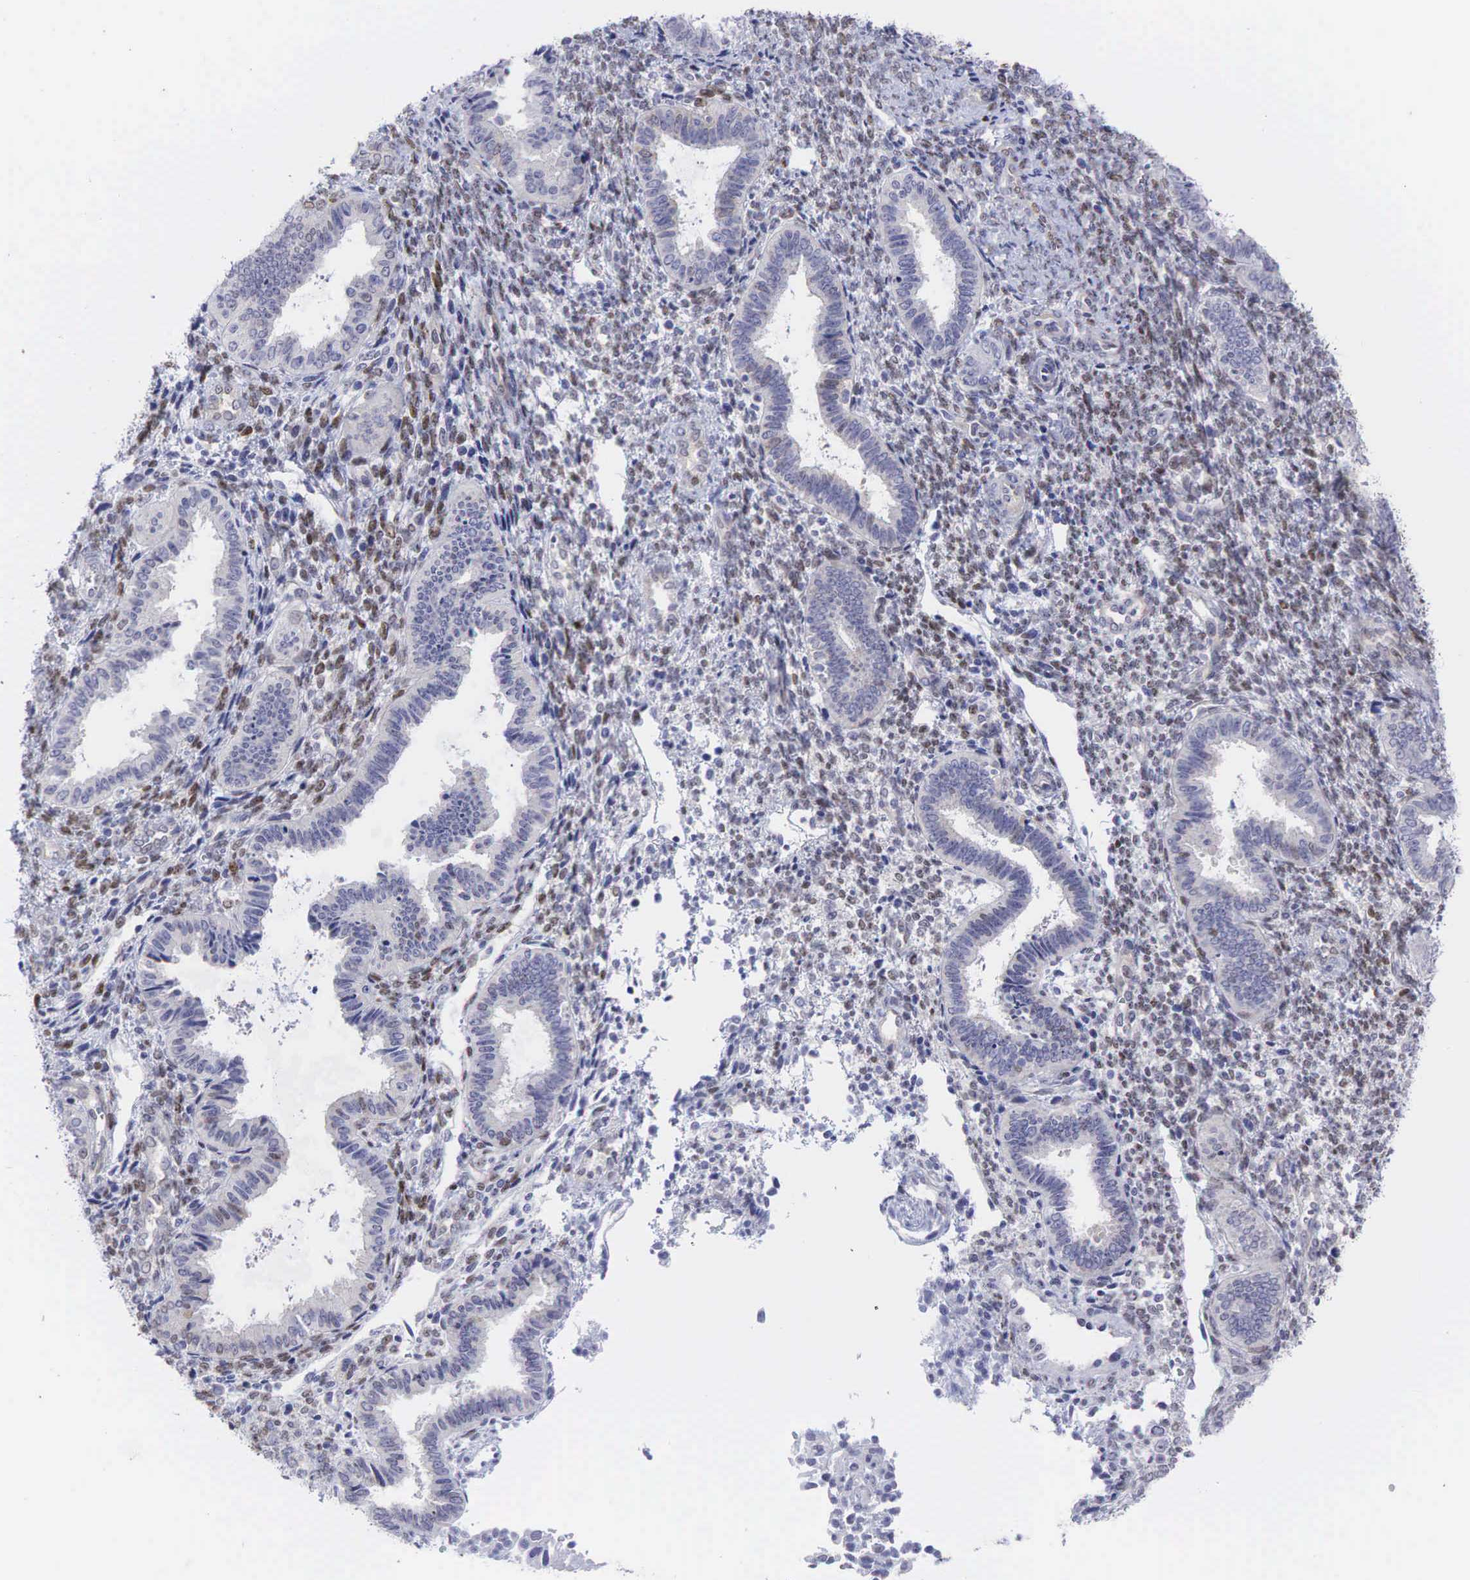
{"staining": {"intensity": "moderate", "quantity": "25%-75%", "location": "nuclear"}, "tissue": "endometrium", "cell_type": "Cells in endometrial stroma", "image_type": "normal", "snomed": [{"axis": "morphology", "description": "Normal tissue, NOS"}, {"axis": "topography", "description": "Endometrium"}], "caption": "Protein staining reveals moderate nuclear staining in about 25%-75% of cells in endometrial stroma in normal endometrium.", "gene": "AR", "patient": {"sex": "female", "age": 36}}